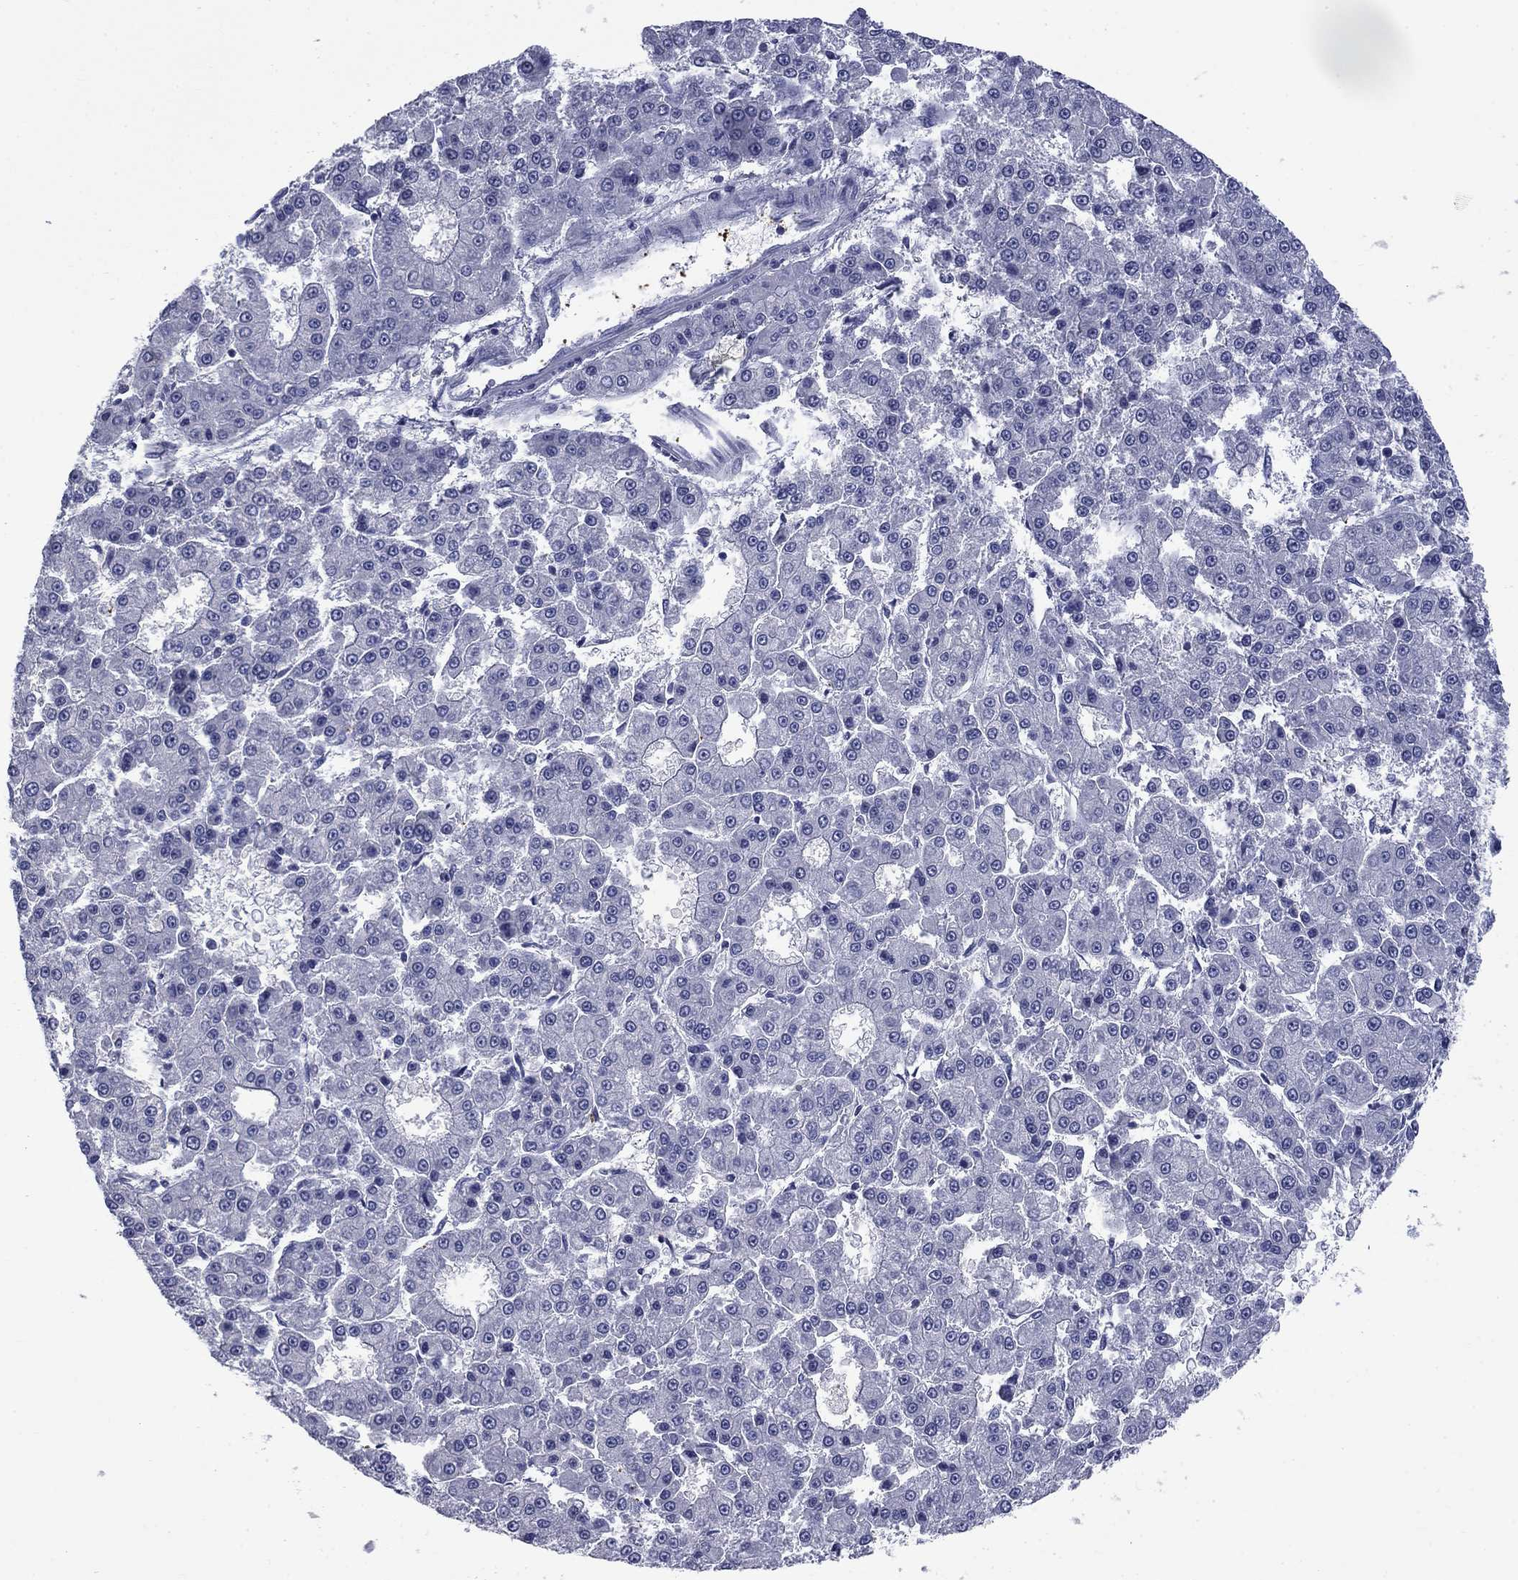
{"staining": {"intensity": "negative", "quantity": "none", "location": "none"}, "tissue": "liver cancer", "cell_type": "Tumor cells", "image_type": "cancer", "snomed": [{"axis": "morphology", "description": "Carcinoma, Hepatocellular, NOS"}, {"axis": "topography", "description": "Liver"}], "caption": "High magnification brightfield microscopy of liver cancer stained with DAB (brown) and counterstained with hematoxylin (blue): tumor cells show no significant positivity. (DAB (3,3'-diaminobenzidine) IHC with hematoxylin counter stain).", "gene": "PLEK", "patient": {"sex": "male", "age": 70}}